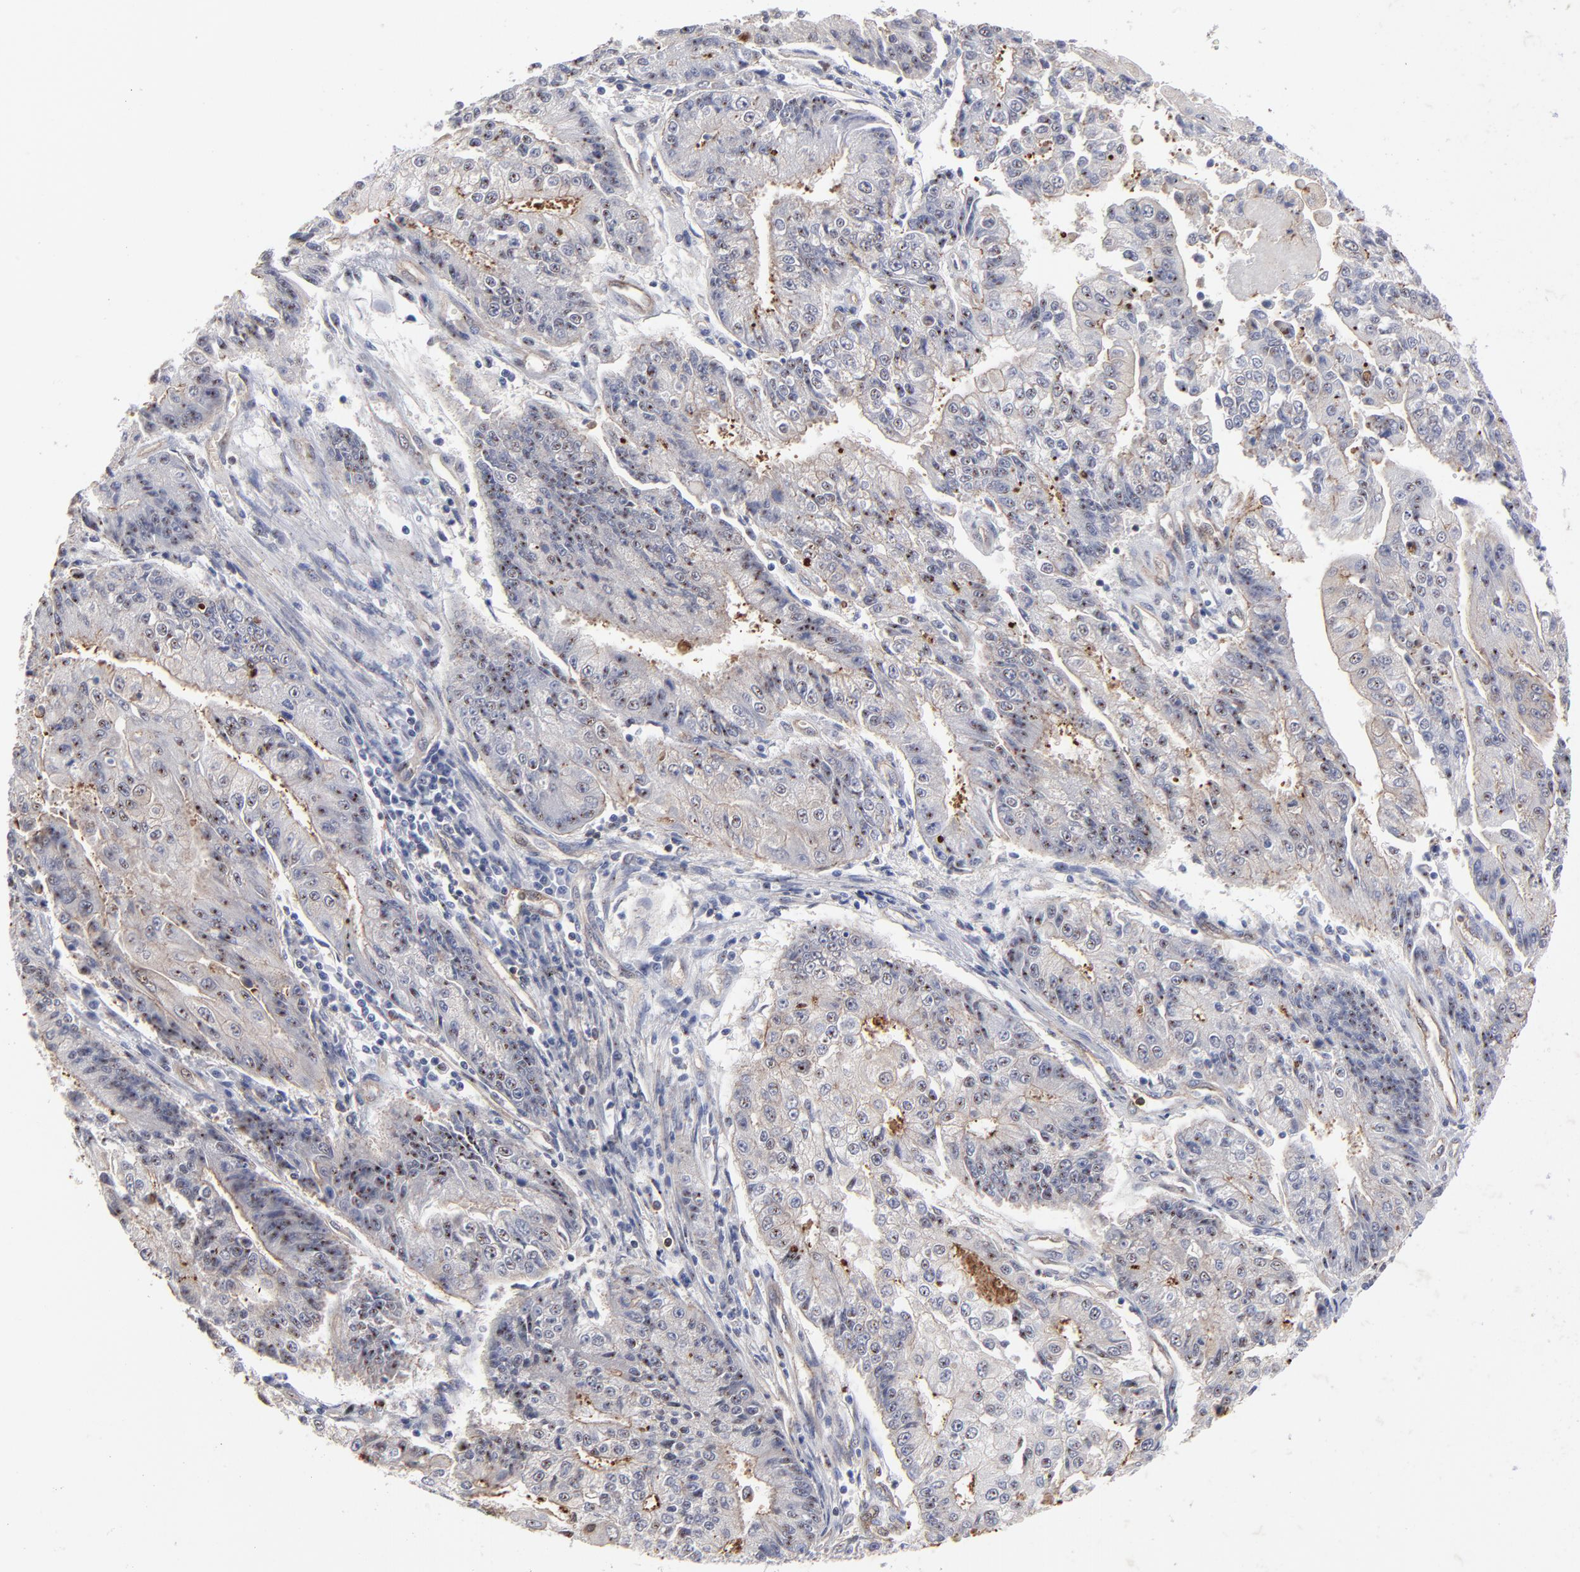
{"staining": {"intensity": "weak", "quantity": "<25%", "location": "cytoplasmic/membranous"}, "tissue": "endometrial cancer", "cell_type": "Tumor cells", "image_type": "cancer", "snomed": [{"axis": "morphology", "description": "Adenocarcinoma, NOS"}, {"axis": "topography", "description": "Endometrium"}], "caption": "Immunohistochemical staining of human endometrial adenocarcinoma shows no significant positivity in tumor cells. Brightfield microscopy of immunohistochemistry stained with DAB (3,3'-diaminobenzidine) (brown) and hematoxylin (blue), captured at high magnification.", "gene": "PXN", "patient": {"sex": "female", "age": 75}}